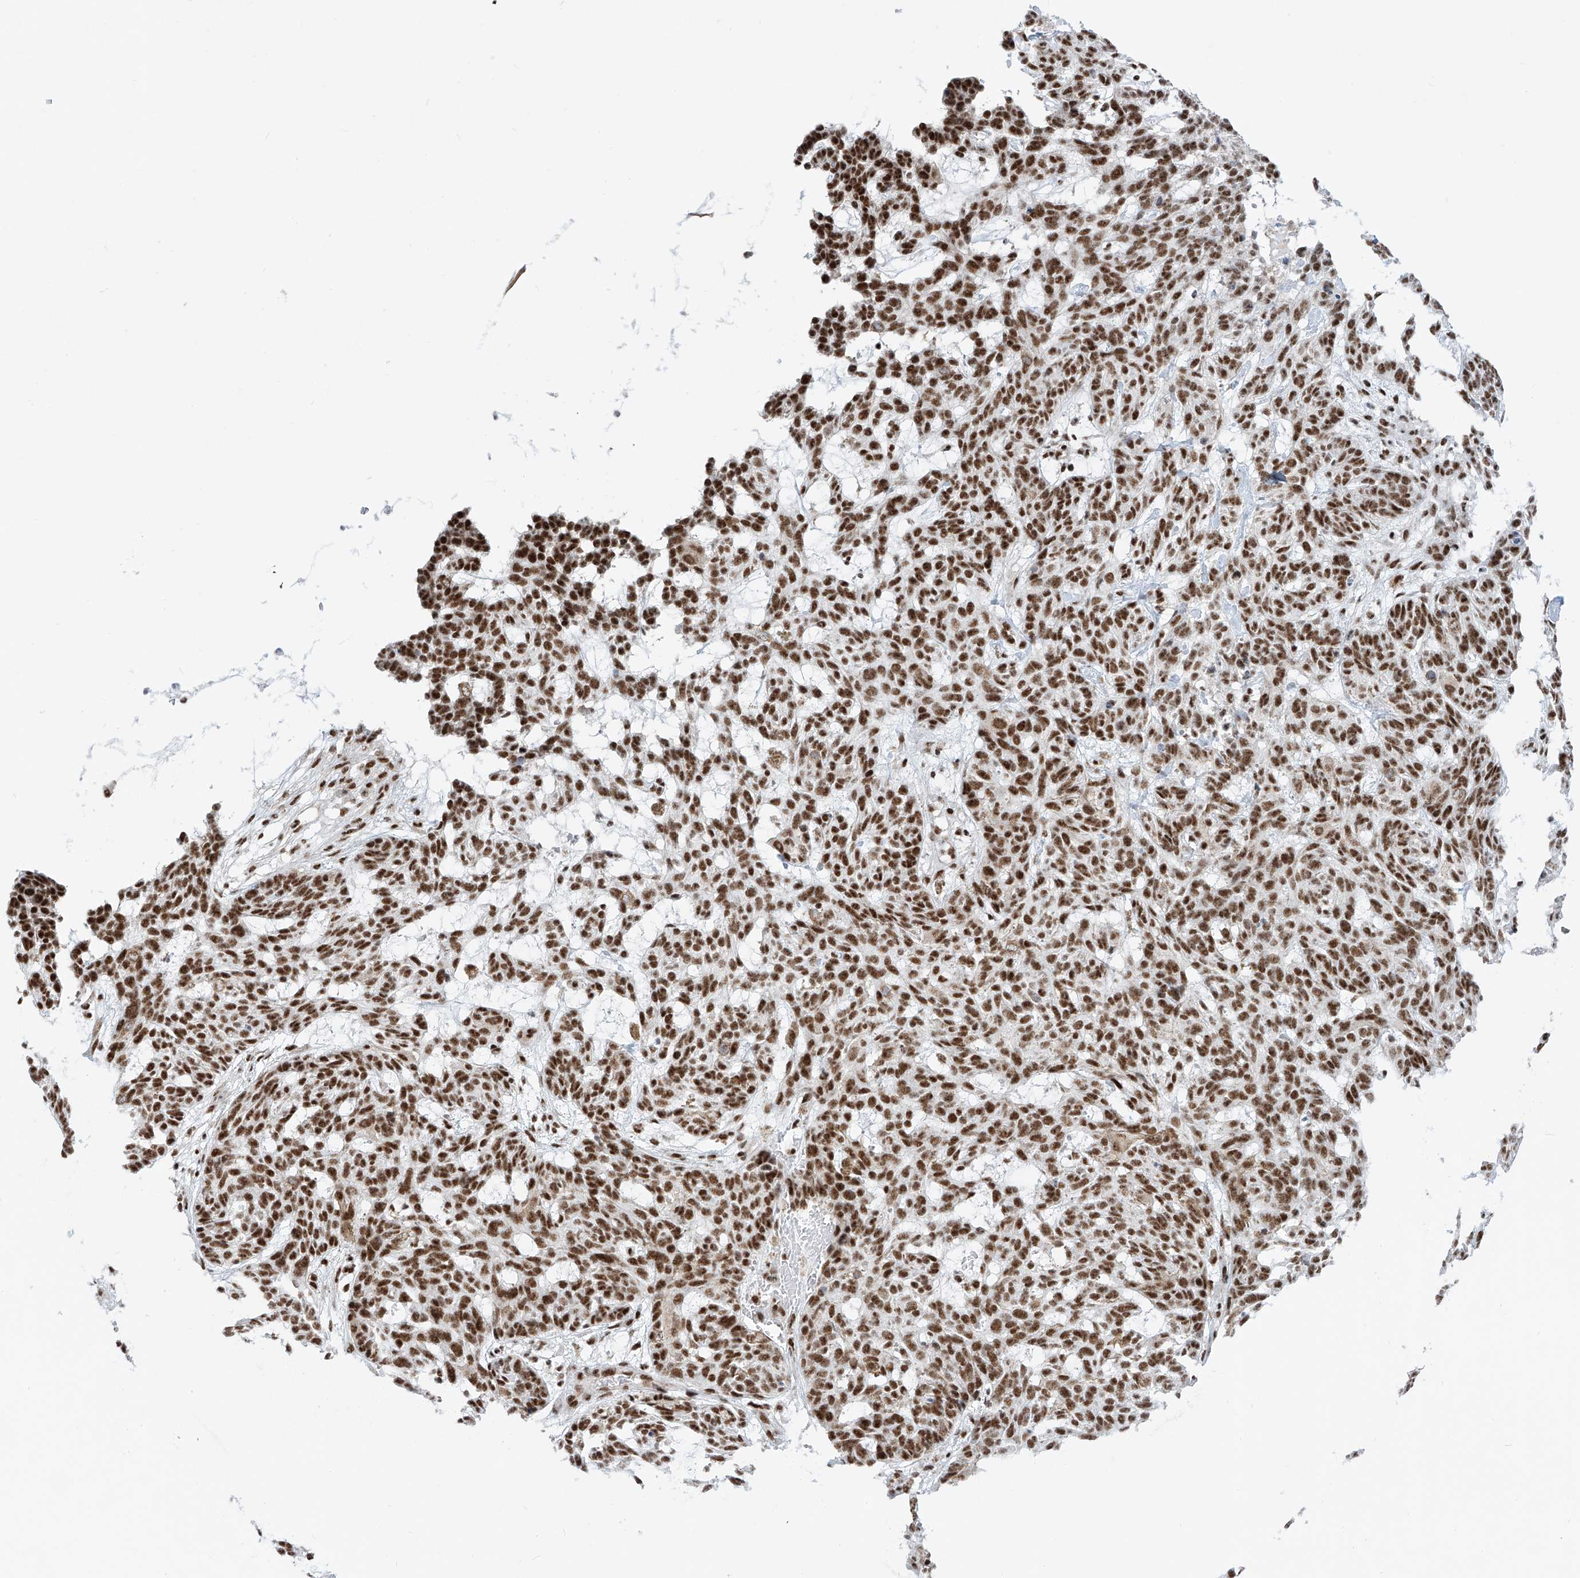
{"staining": {"intensity": "strong", "quantity": ">75%", "location": "nuclear"}, "tissue": "skin cancer", "cell_type": "Tumor cells", "image_type": "cancer", "snomed": [{"axis": "morphology", "description": "Basal cell carcinoma"}, {"axis": "topography", "description": "Skin"}], "caption": "Protein expression analysis of basal cell carcinoma (skin) shows strong nuclear positivity in approximately >75% of tumor cells.", "gene": "TAF4", "patient": {"sex": "male", "age": 85}}